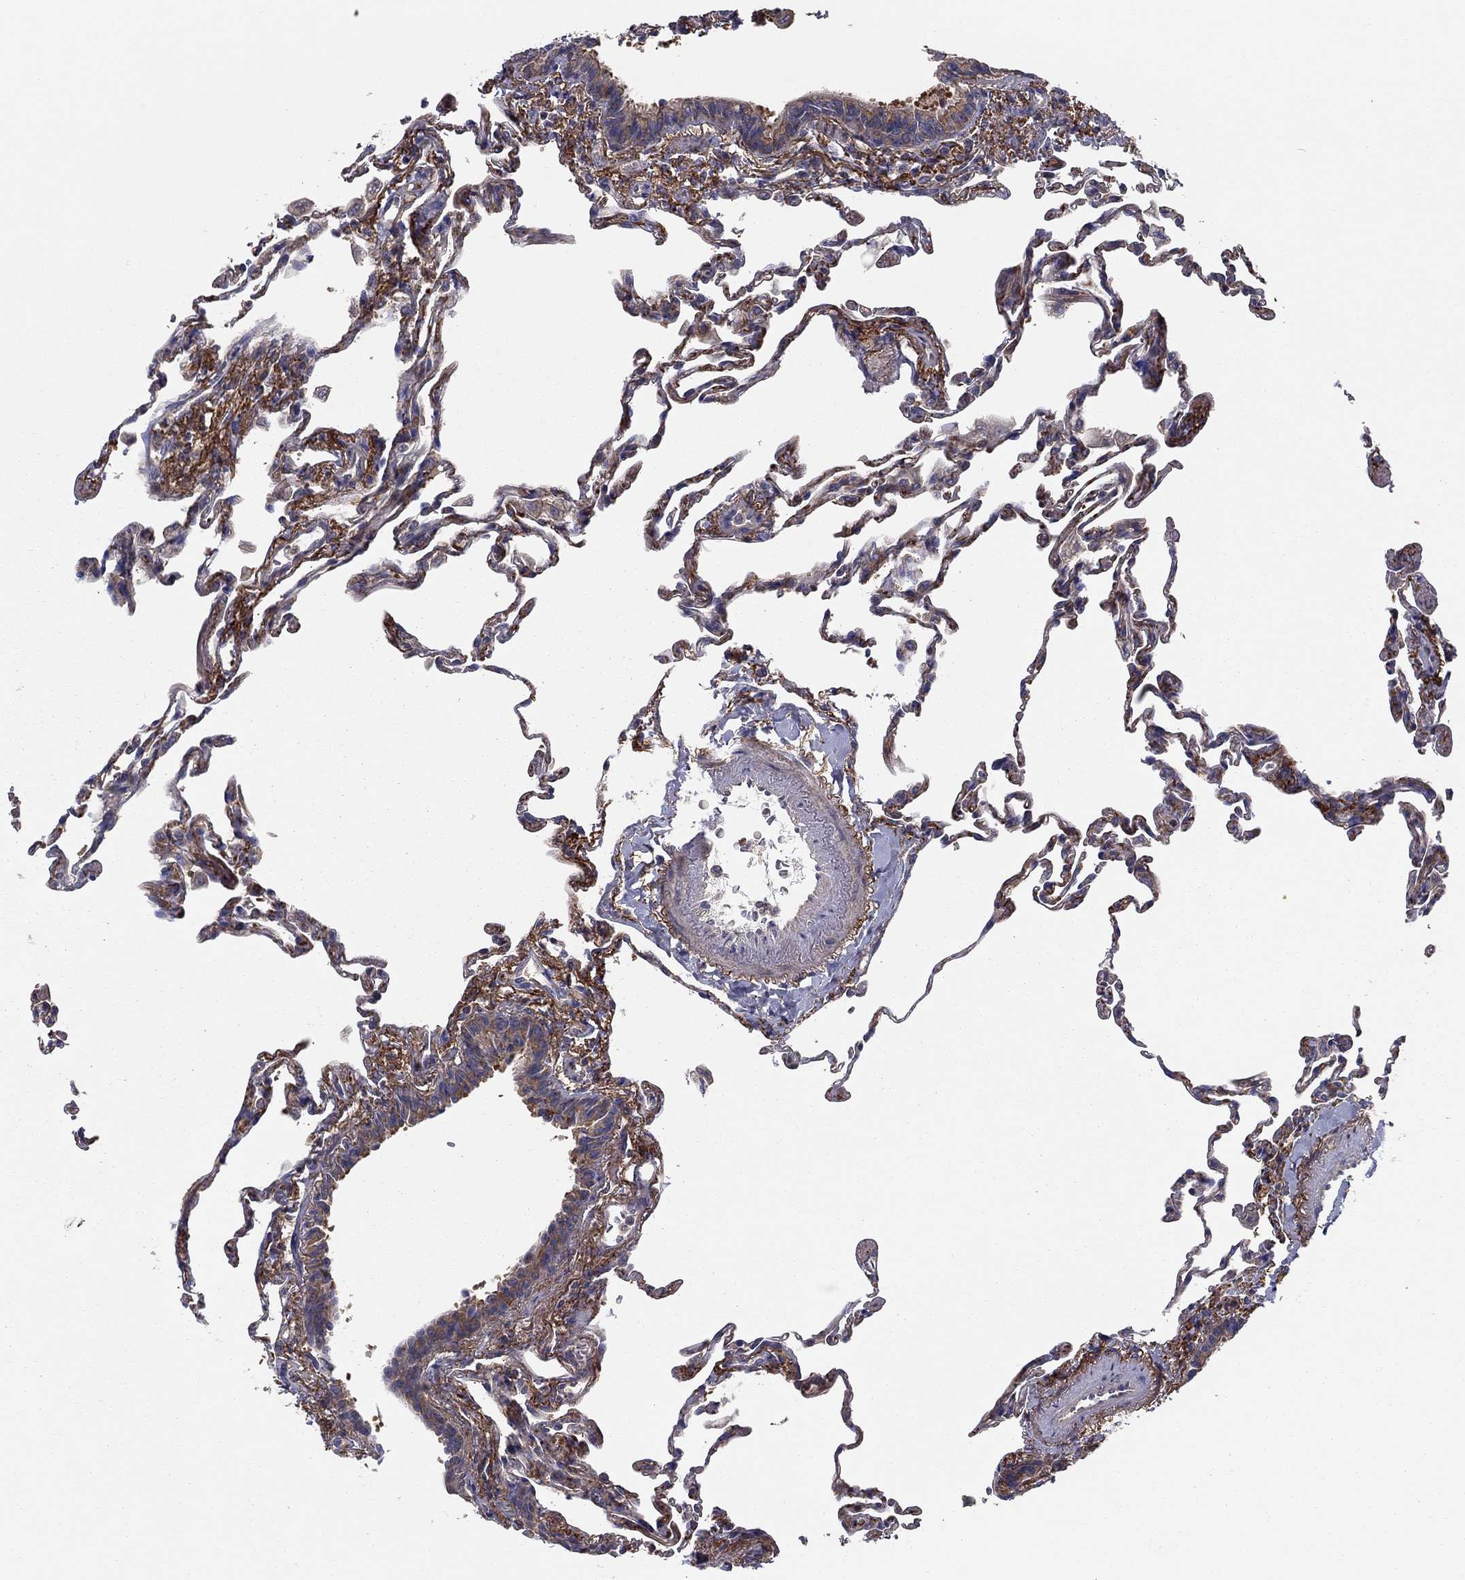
{"staining": {"intensity": "moderate", "quantity": "25%-75%", "location": "cytoplasmic/membranous"}, "tissue": "lung", "cell_type": "Alveolar cells", "image_type": "normal", "snomed": [{"axis": "morphology", "description": "Normal tissue, NOS"}, {"axis": "topography", "description": "Lung"}], "caption": "The photomicrograph exhibits a brown stain indicating the presence of a protein in the cytoplasmic/membranous of alveolar cells in lung. The protein of interest is shown in brown color, while the nuclei are stained blue.", "gene": "RNF123", "patient": {"sex": "female", "age": 57}}